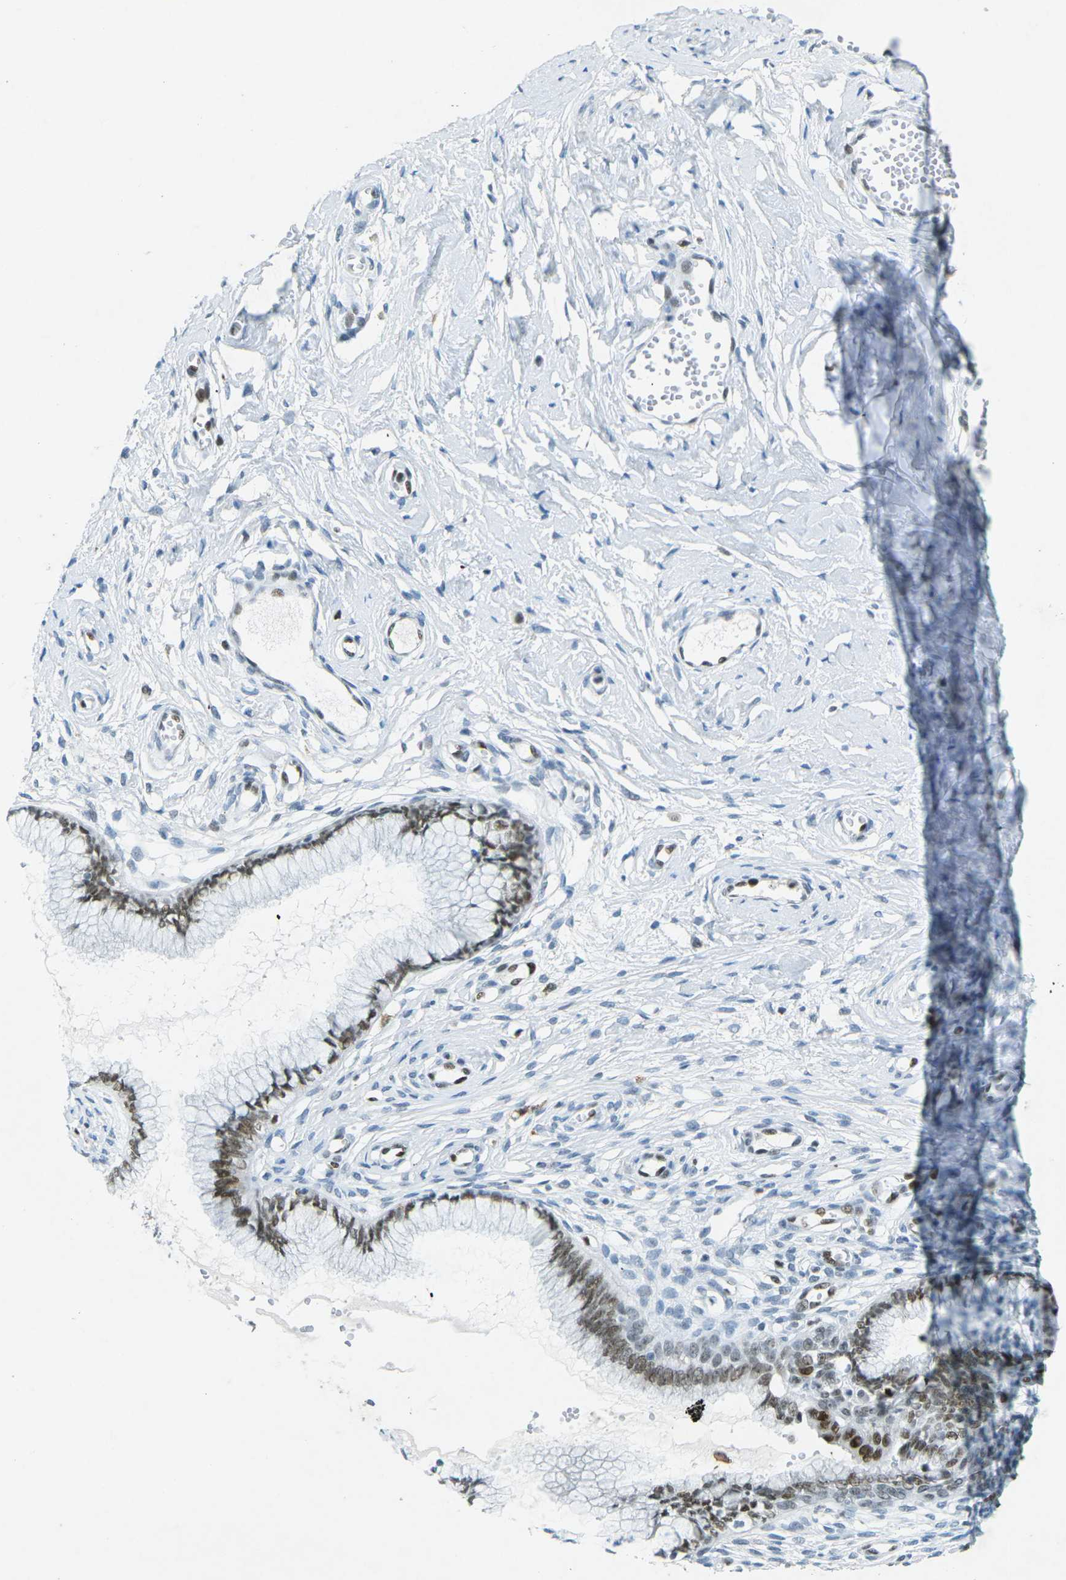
{"staining": {"intensity": "moderate", "quantity": ">75%", "location": "nuclear"}, "tissue": "cervix", "cell_type": "Glandular cells", "image_type": "normal", "snomed": [{"axis": "morphology", "description": "Normal tissue, NOS"}, {"axis": "topography", "description": "Cervix"}], "caption": "Glandular cells exhibit medium levels of moderate nuclear staining in about >75% of cells in normal cervix.", "gene": "RB1", "patient": {"sex": "female", "age": 65}}